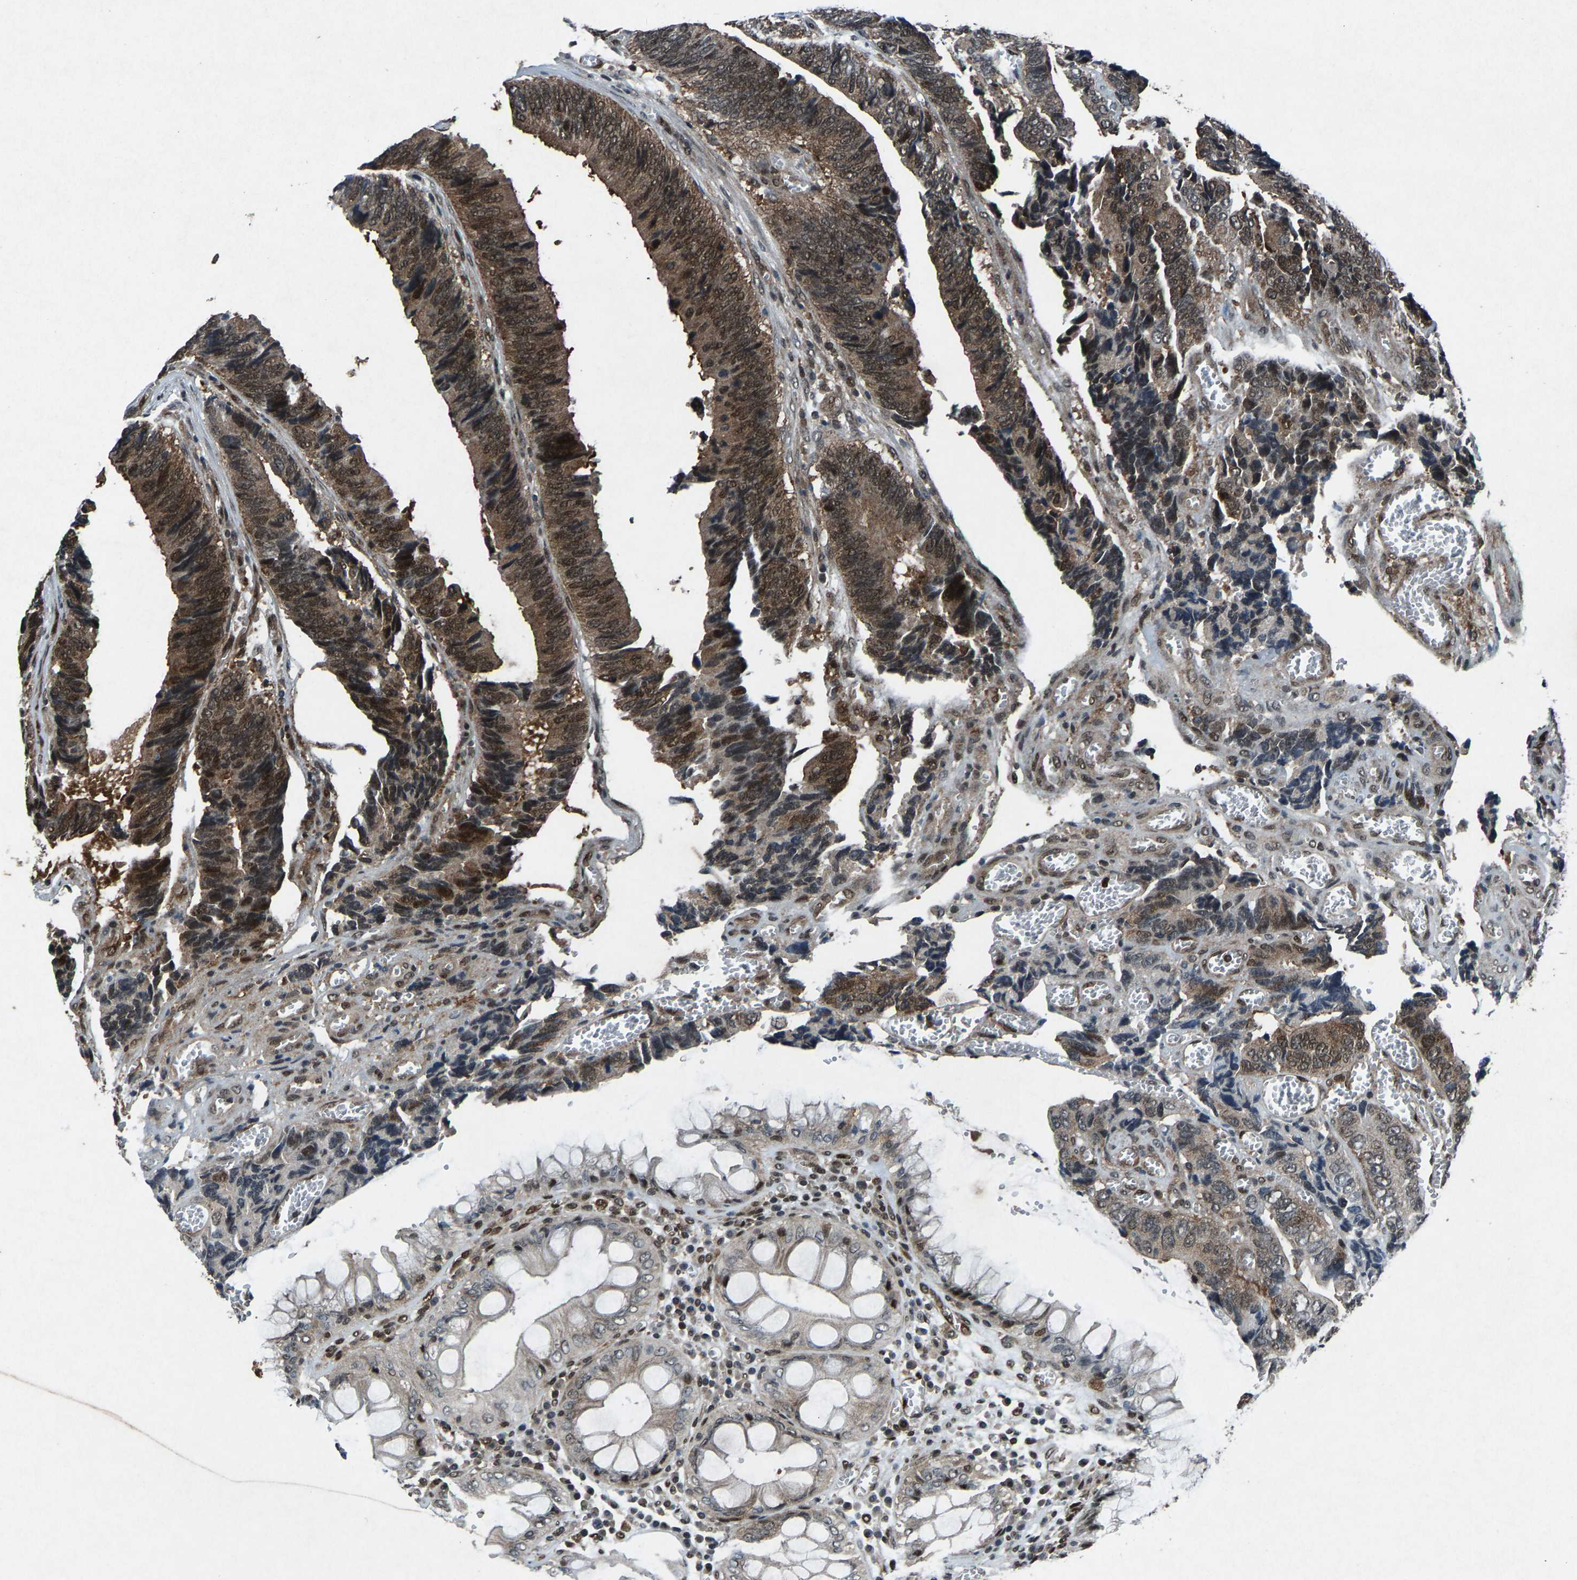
{"staining": {"intensity": "moderate", "quantity": ">75%", "location": "cytoplasmic/membranous,nuclear"}, "tissue": "colorectal cancer", "cell_type": "Tumor cells", "image_type": "cancer", "snomed": [{"axis": "morphology", "description": "Adenocarcinoma, NOS"}, {"axis": "topography", "description": "Colon"}], "caption": "Colorectal cancer stained with a protein marker displays moderate staining in tumor cells.", "gene": "ATXN3", "patient": {"sex": "male", "age": 72}}